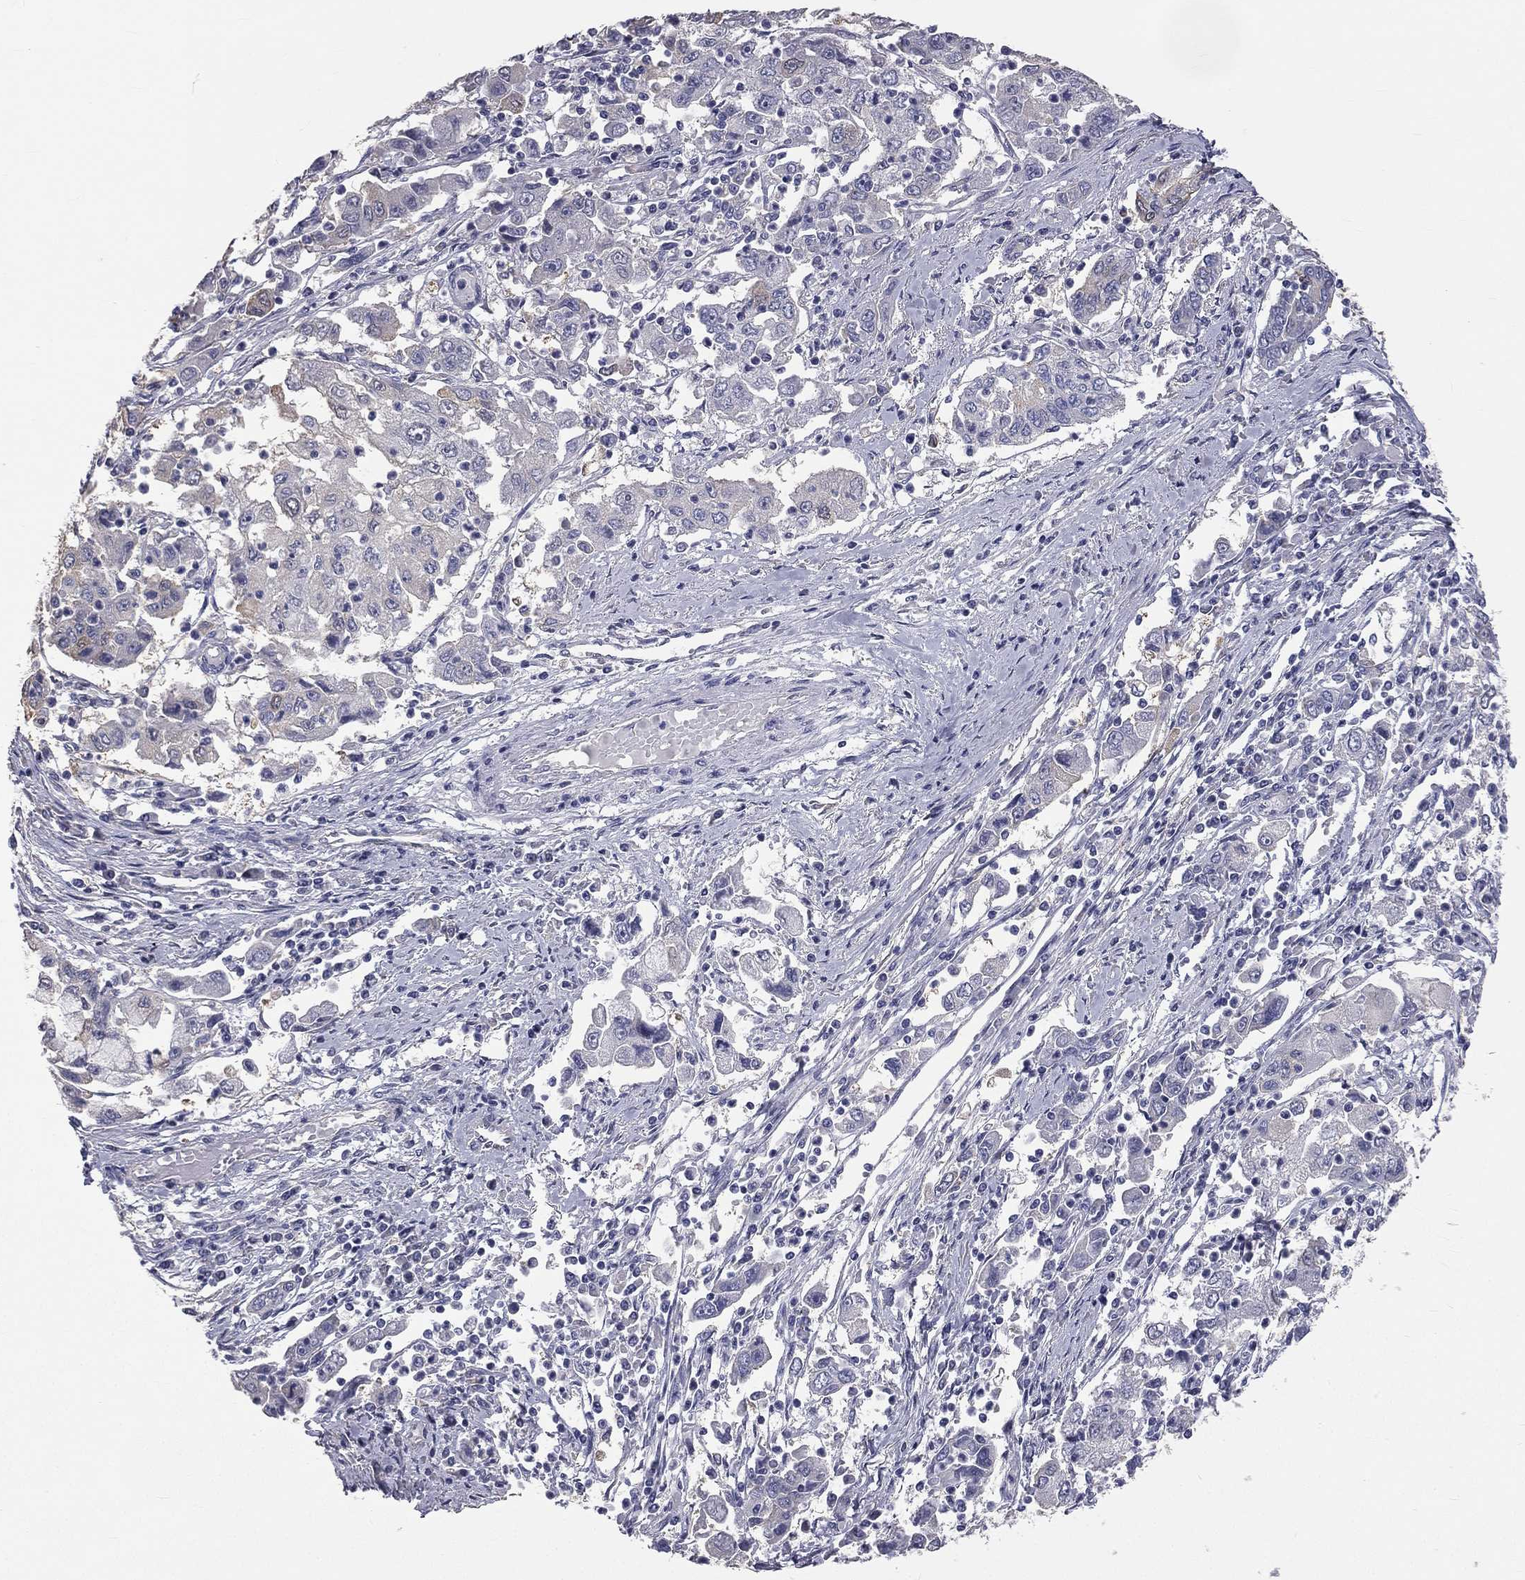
{"staining": {"intensity": "negative", "quantity": "none", "location": "none"}, "tissue": "cervical cancer", "cell_type": "Tumor cells", "image_type": "cancer", "snomed": [{"axis": "morphology", "description": "Squamous cell carcinoma, NOS"}, {"axis": "topography", "description": "Cervix"}], "caption": "Immunohistochemistry (IHC) photomicrograph of neoplastic tissue: cervical squamous cell carcinoma stained with DAB (3,3'-diaminobenzidine) exhibits no significant protein expression in tumor cells.", "gene": "MUC13", "patient": {"sex": "female", "age": 36}}